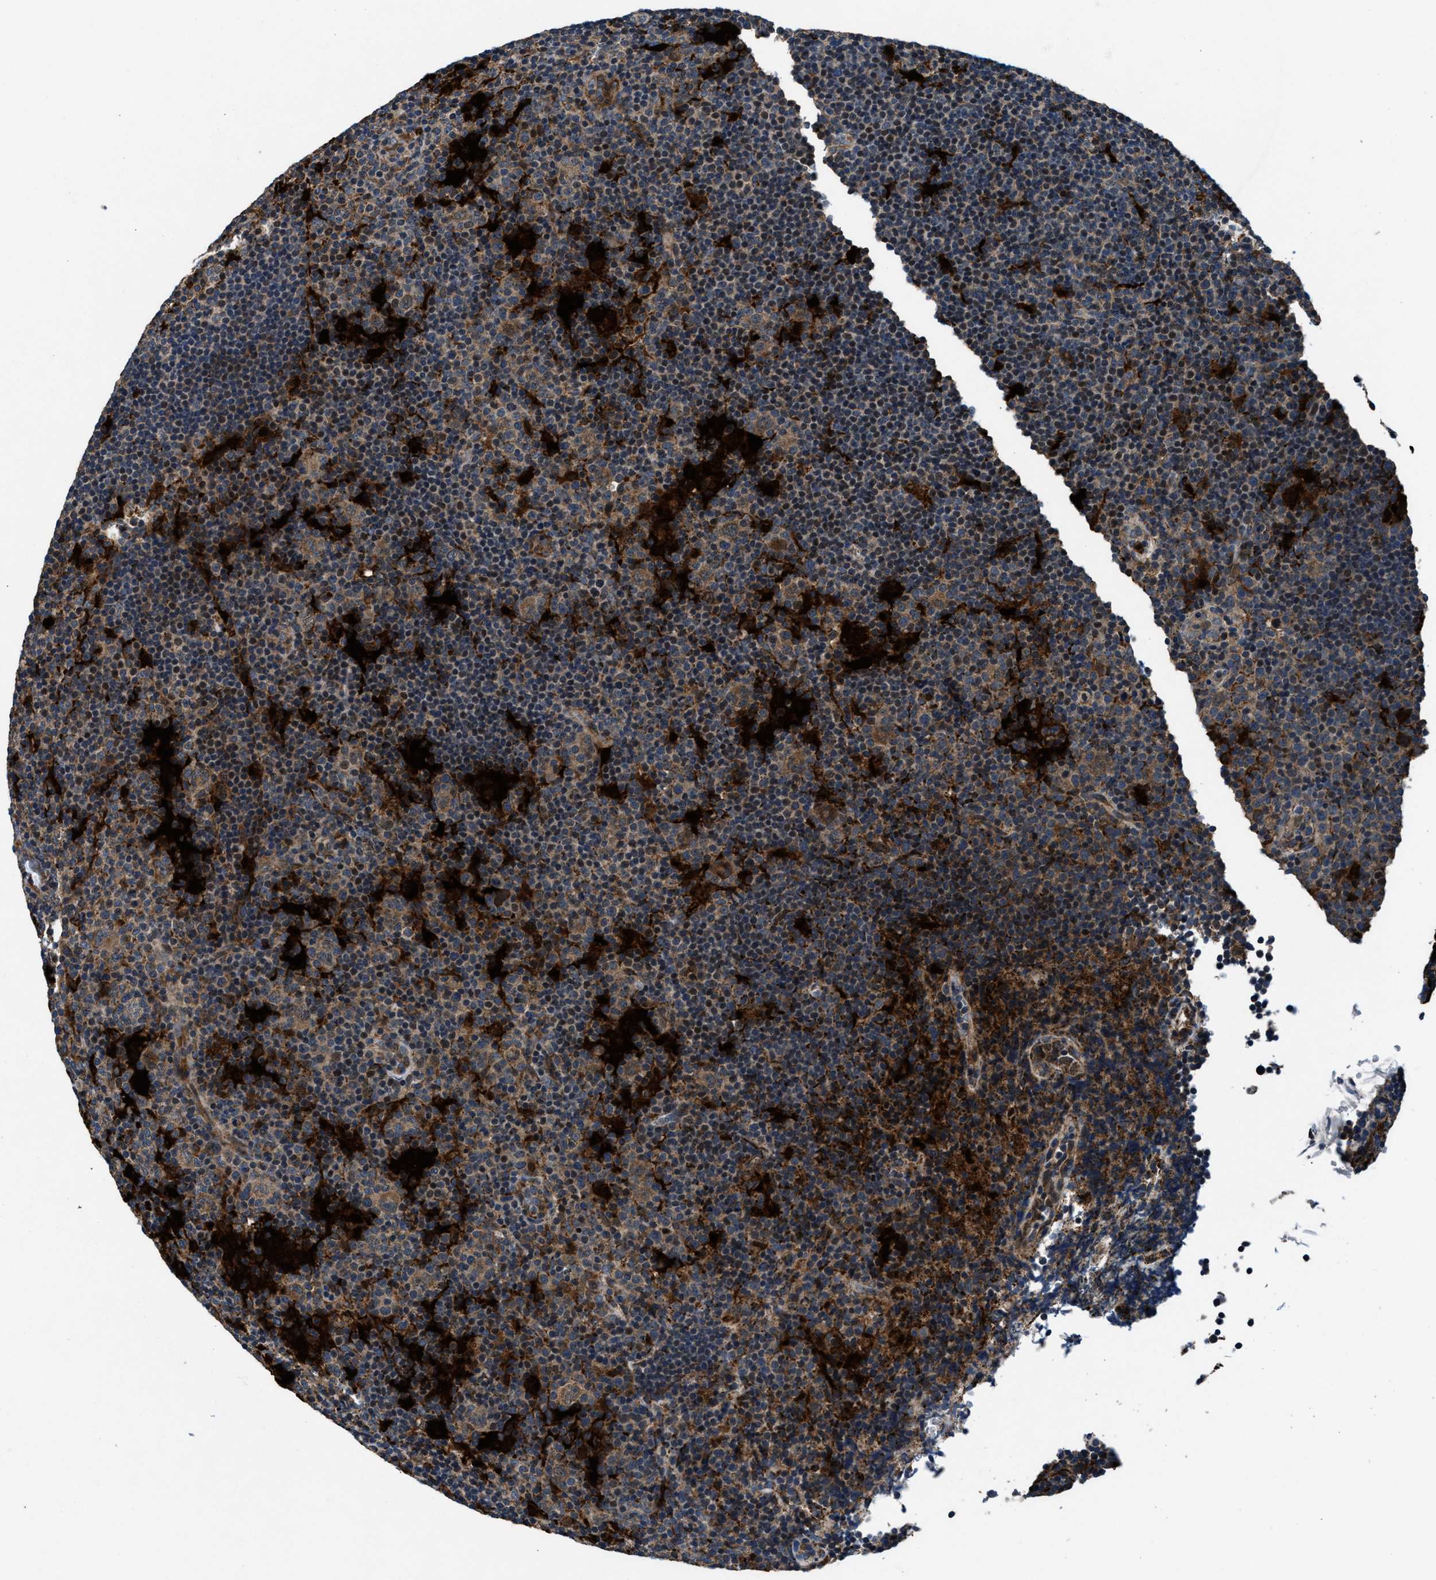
{"staining": {"intensity": "moderate", "quantity": ">75%", "location": "cytoplasmic/membranous"}, "tissue": "lymphoma", "cell_type": "Tumor cells", "image_type": "cancer", "snomed": [{"axis": "morphology", "description": "Hodgkin's disease, NOS"}, {"axis": "topography", "description": "Lymph node"}], "caption": "IHC histopathology image of lymphoma stained for a protein (brown), which displays medium levels of moderate cytoplasmic/membranous positivity in approximately >75% of tumor cells.", "gene": "FAM221A", "patient": {"sex": "female", "age": 57}}